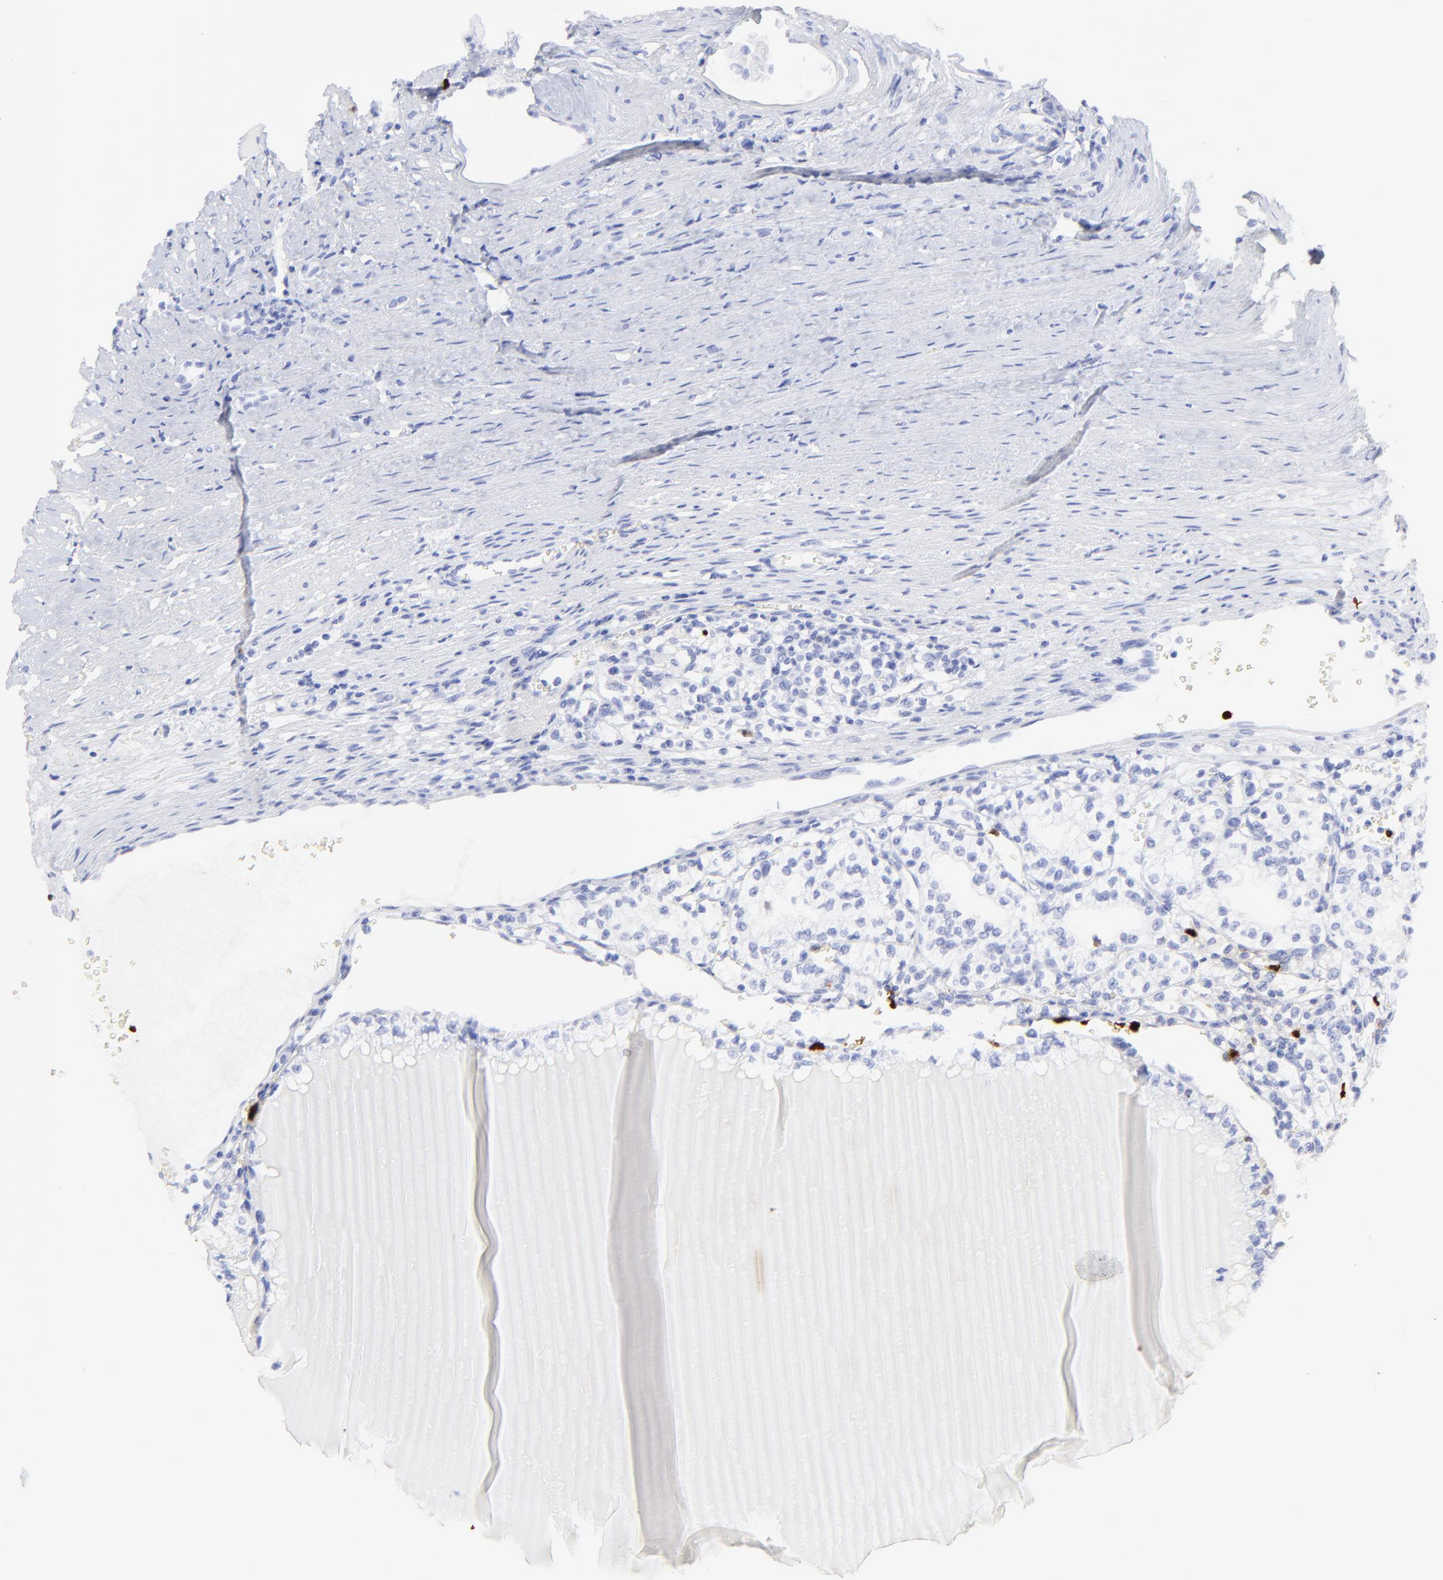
{"staining": {"intensity": "negative", "quantity": "none", "location": "none"}, "tissue": "renal cancer", "cell_type": "Tumor cells", "image_type": "cancer", "snomed": [{"axis": "morphology", "description": "Adenocarcinoma, NOS"}, {"axis": "topography", "description": "Kidney"}], "caption": "The photomicrograph shows no staining of tumor cells in adenocarcinoma (renal).", "gene": "S100A12", "patient": {"sex": "male", "age": 61}}